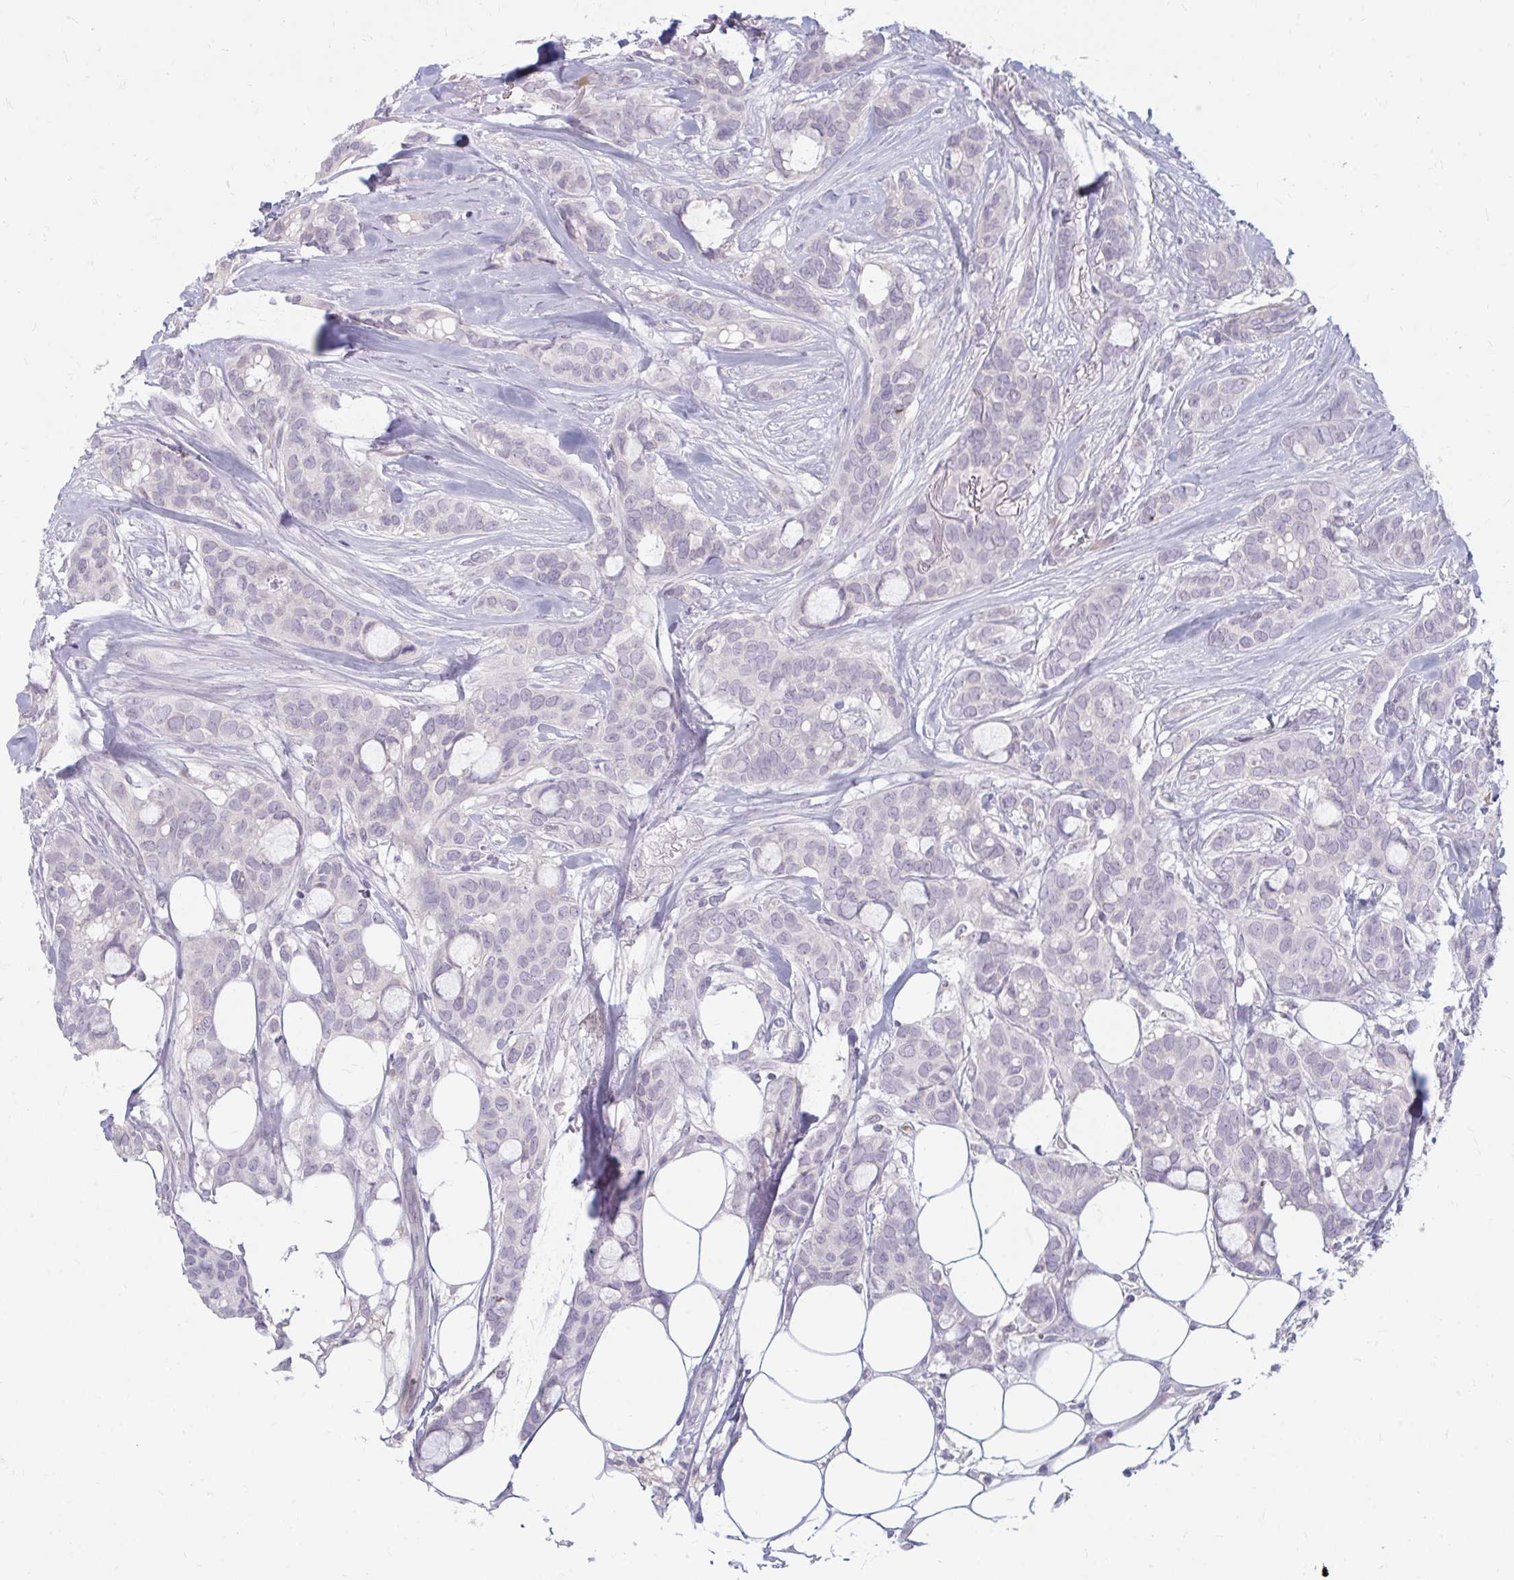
{"staining": {"intensity": "negative", "quantity": "none", "location": "none"}, "tissue": "breast cancer", "cell_type": "Tumor cells", "image_type": "cancer", "snomed": [{"axis": "morphology", "description": "Duct carcinoma"}, {"axis": "topography", "description": "Breast"}], "caption": "Infiltrating ductal carcinoma (breast) was stained to show a protein in brown. There is no significant expression in tumor cells.", "gene": "RAB33A", "patient": {"sex": "female", "age": 84}}